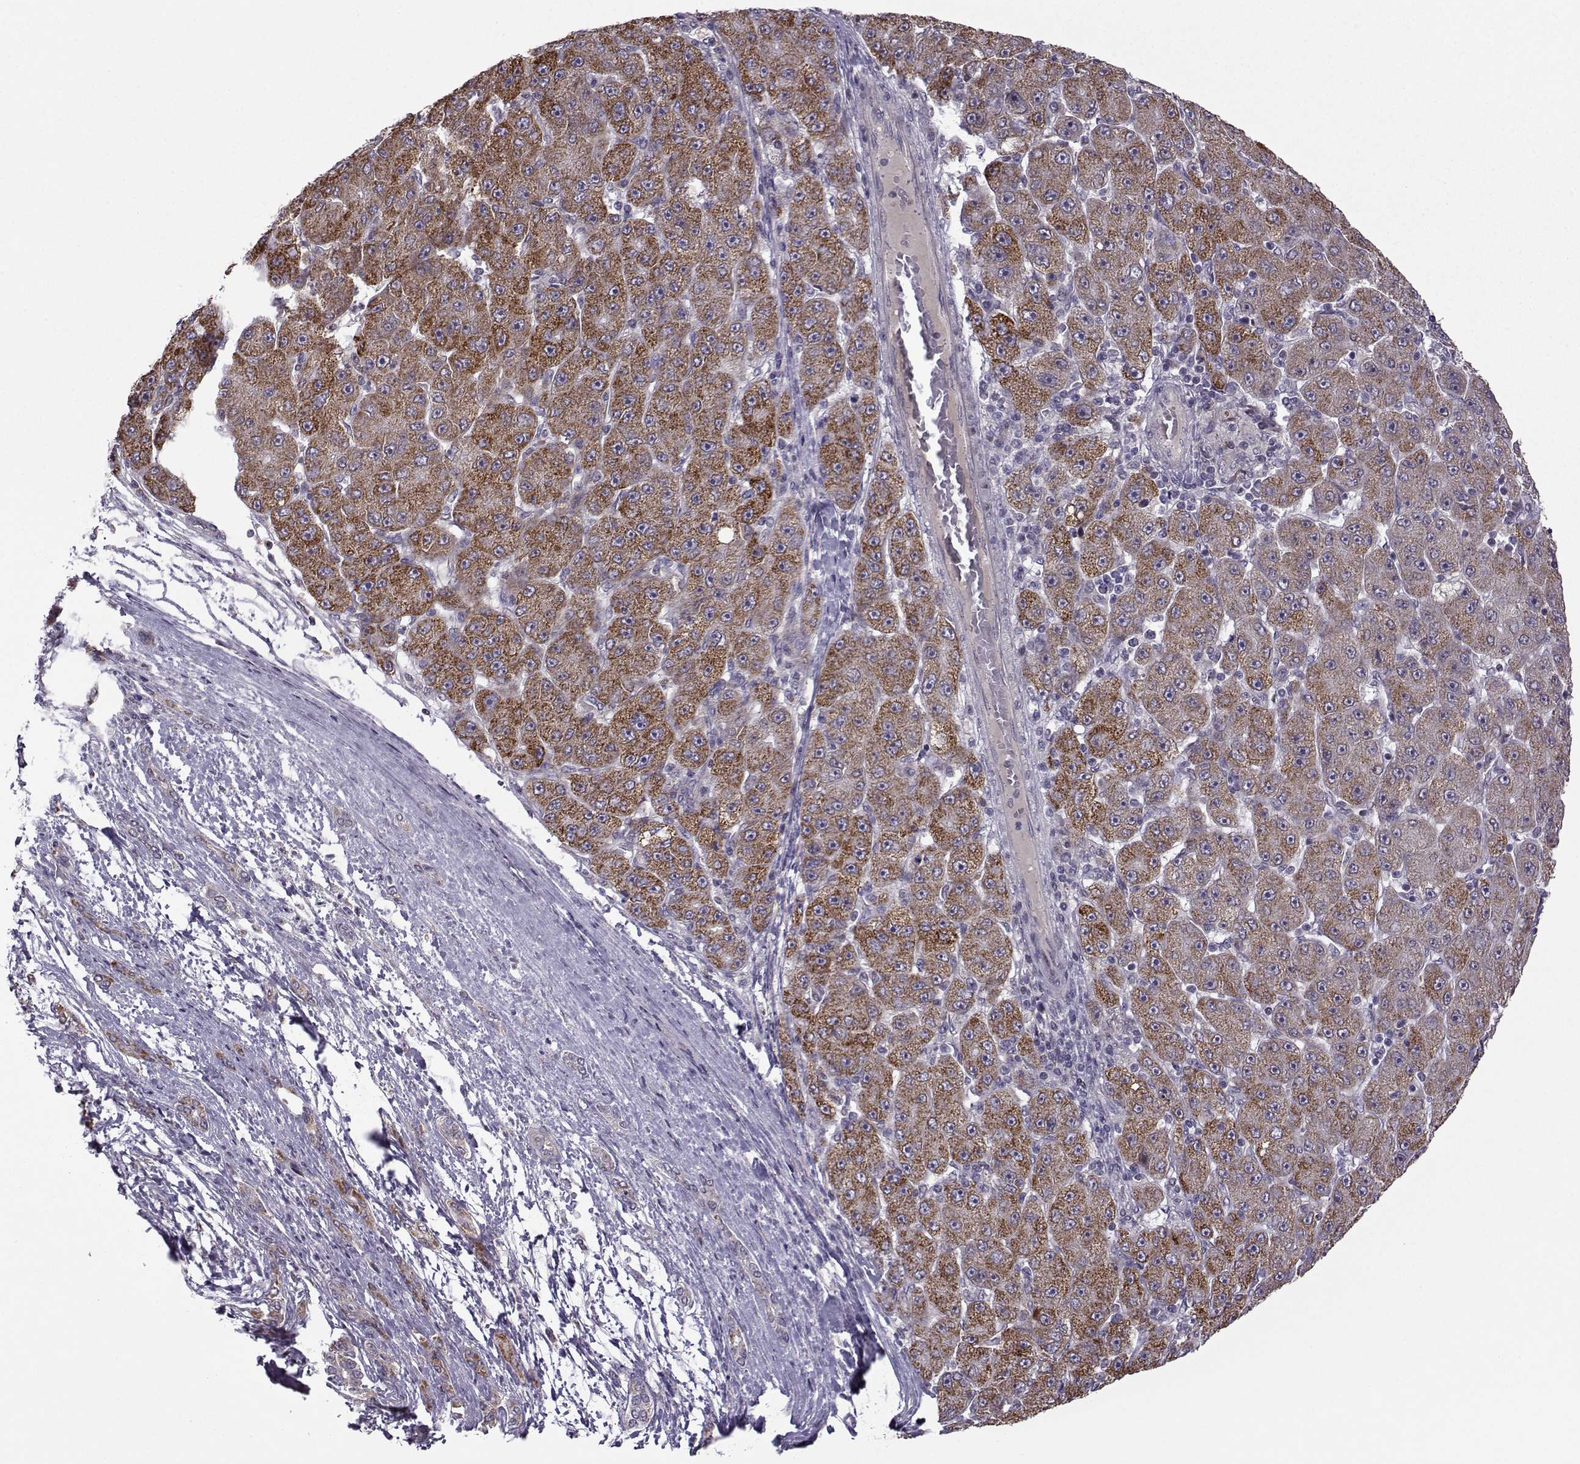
{"staining": {"intensity": "strong", "quantity": ">75%", "location": "cytoplasmic/membranous"}, "tissue": "liver cancer", "cell_type": "Tumor cells", "image_type": "cancer", "snomed": [{"axis": "morphology", "description": "Carcinoma, Hepatocellular, NOS"}, {"axis": "topography", "description": "Liver"}], "caption": "A high-resolution photomicrograph shows IHC staining of liver cancer (hepatocellular carcinoma), which reveals strong cytoplasmic/membranous staining in approximately >75% of tumor cells.", "gene": "NECAB3", "patient": {"sex": "male", "age": 67}}